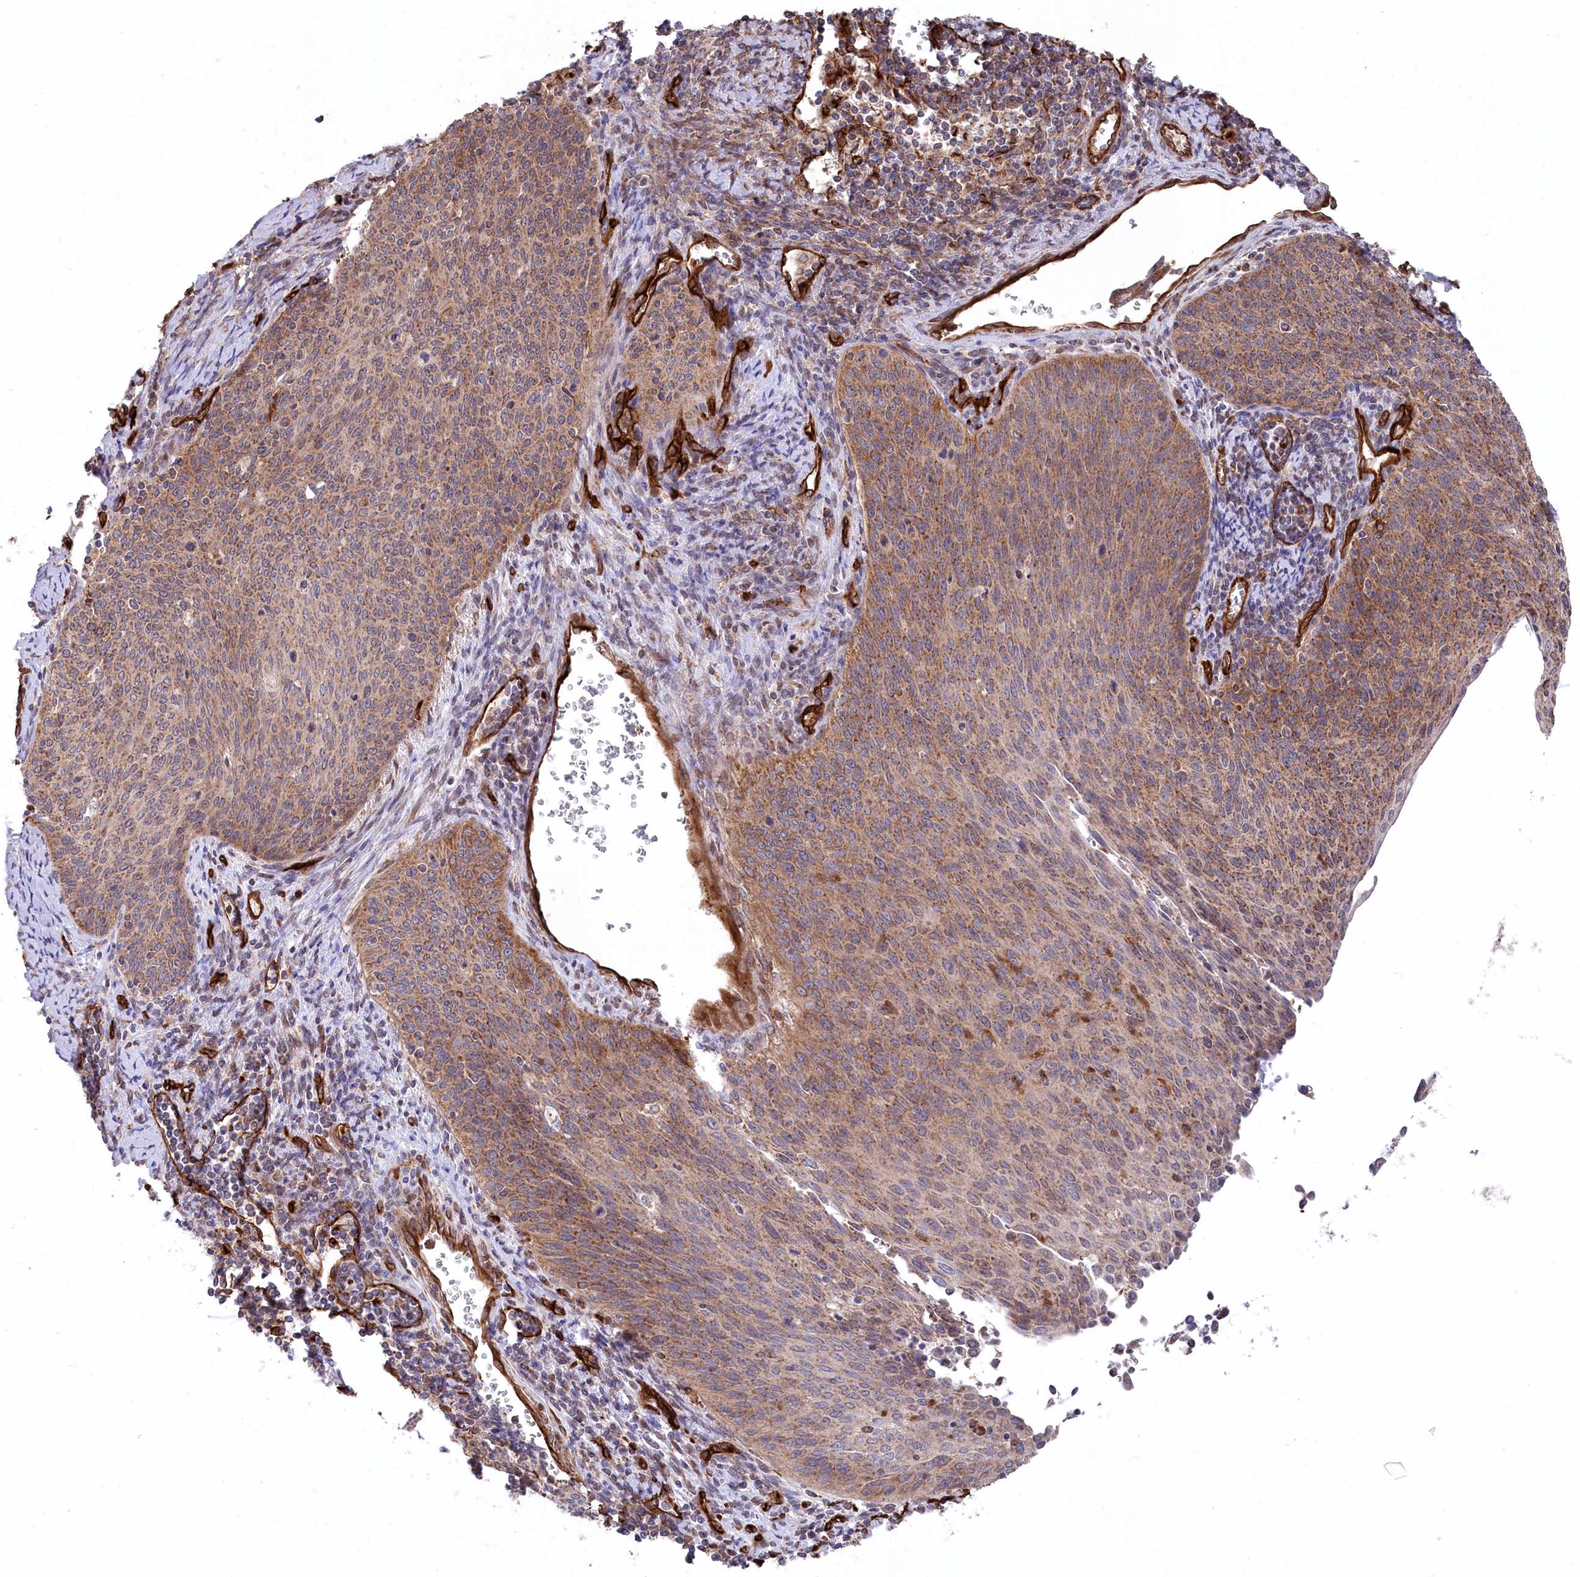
{"staining": {"intensity": "moderate", "quantity": ">75%", "location": "cytoplasmic/membranous"}, "tissue": "cervical cancer", "cell_type": "Tumor cells", "image_type": "cancer", "snomed": [{"axis": "morphology", "description": "Squamous cell carcinoma, NOS"}, {"axis": "topography", "description": "Cervix"}], "caption": "IHC (DAB) staining of human squamous cell carcinoma (cervical) displays moderate cytoplasmic/membranous protein expression in about >75% of tumor cells.", "gene": "MTPAP", "patient": {"sex": "female", "age": 55}}